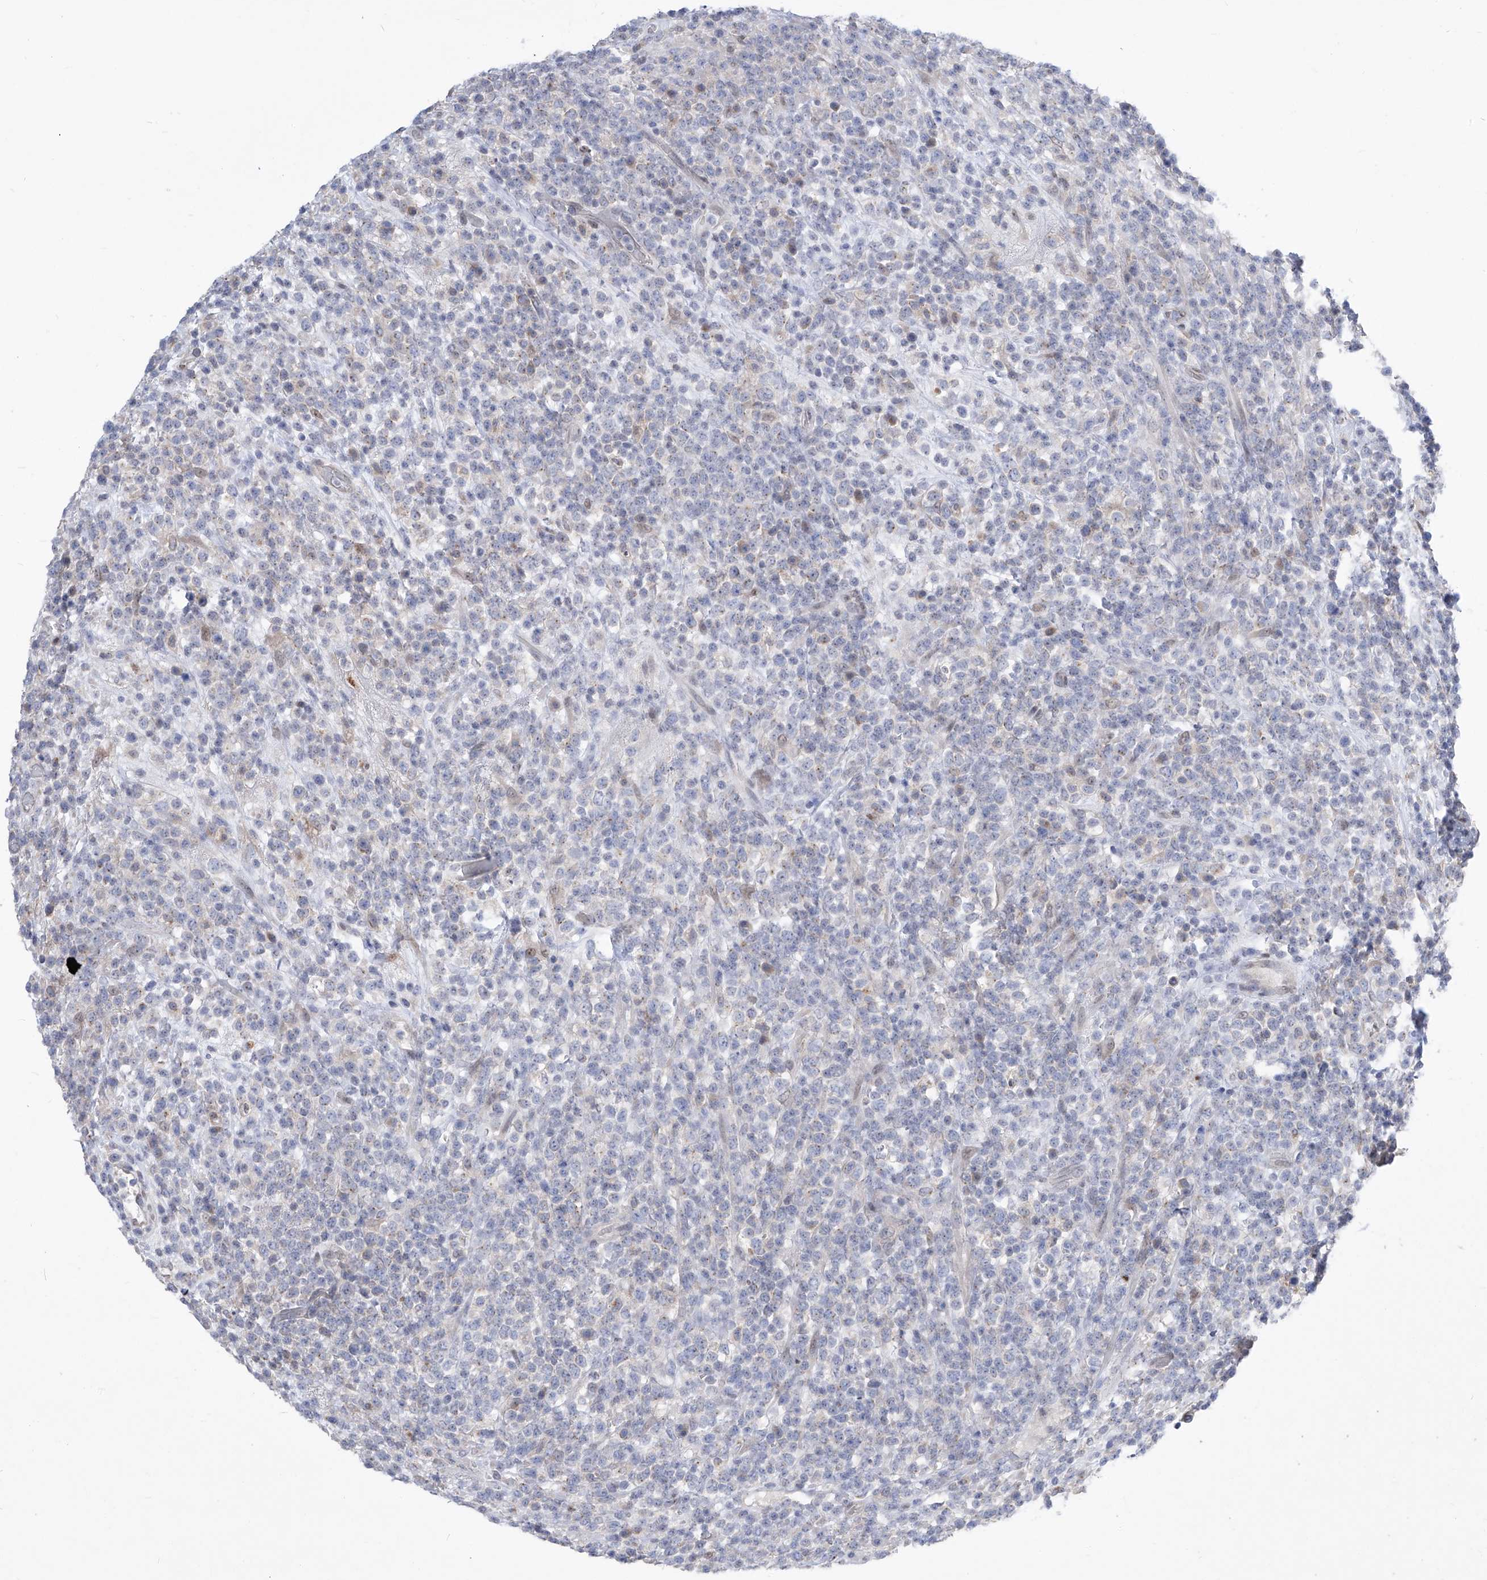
{"staining": {"intensity": "negative", "quantity": "none", "location": "none"}, "tissue": "lymphoma", "cell_type": "Tumor cells", "image_type": "cancer", "snomed": [{"axis": "morphology", "description": "Malignant lymphoma, non-Hodgkin's type, High grade"}, {"axis": "topography", "description": "Colon"}], "caption": "DAB (3,3'-diaminobenzidine) immunohistochemical staining of lymphoma exhibits no significant positivity in tumor cells.", "gene": "CETN2", "patient": {"sex": "female", "age": 53}}